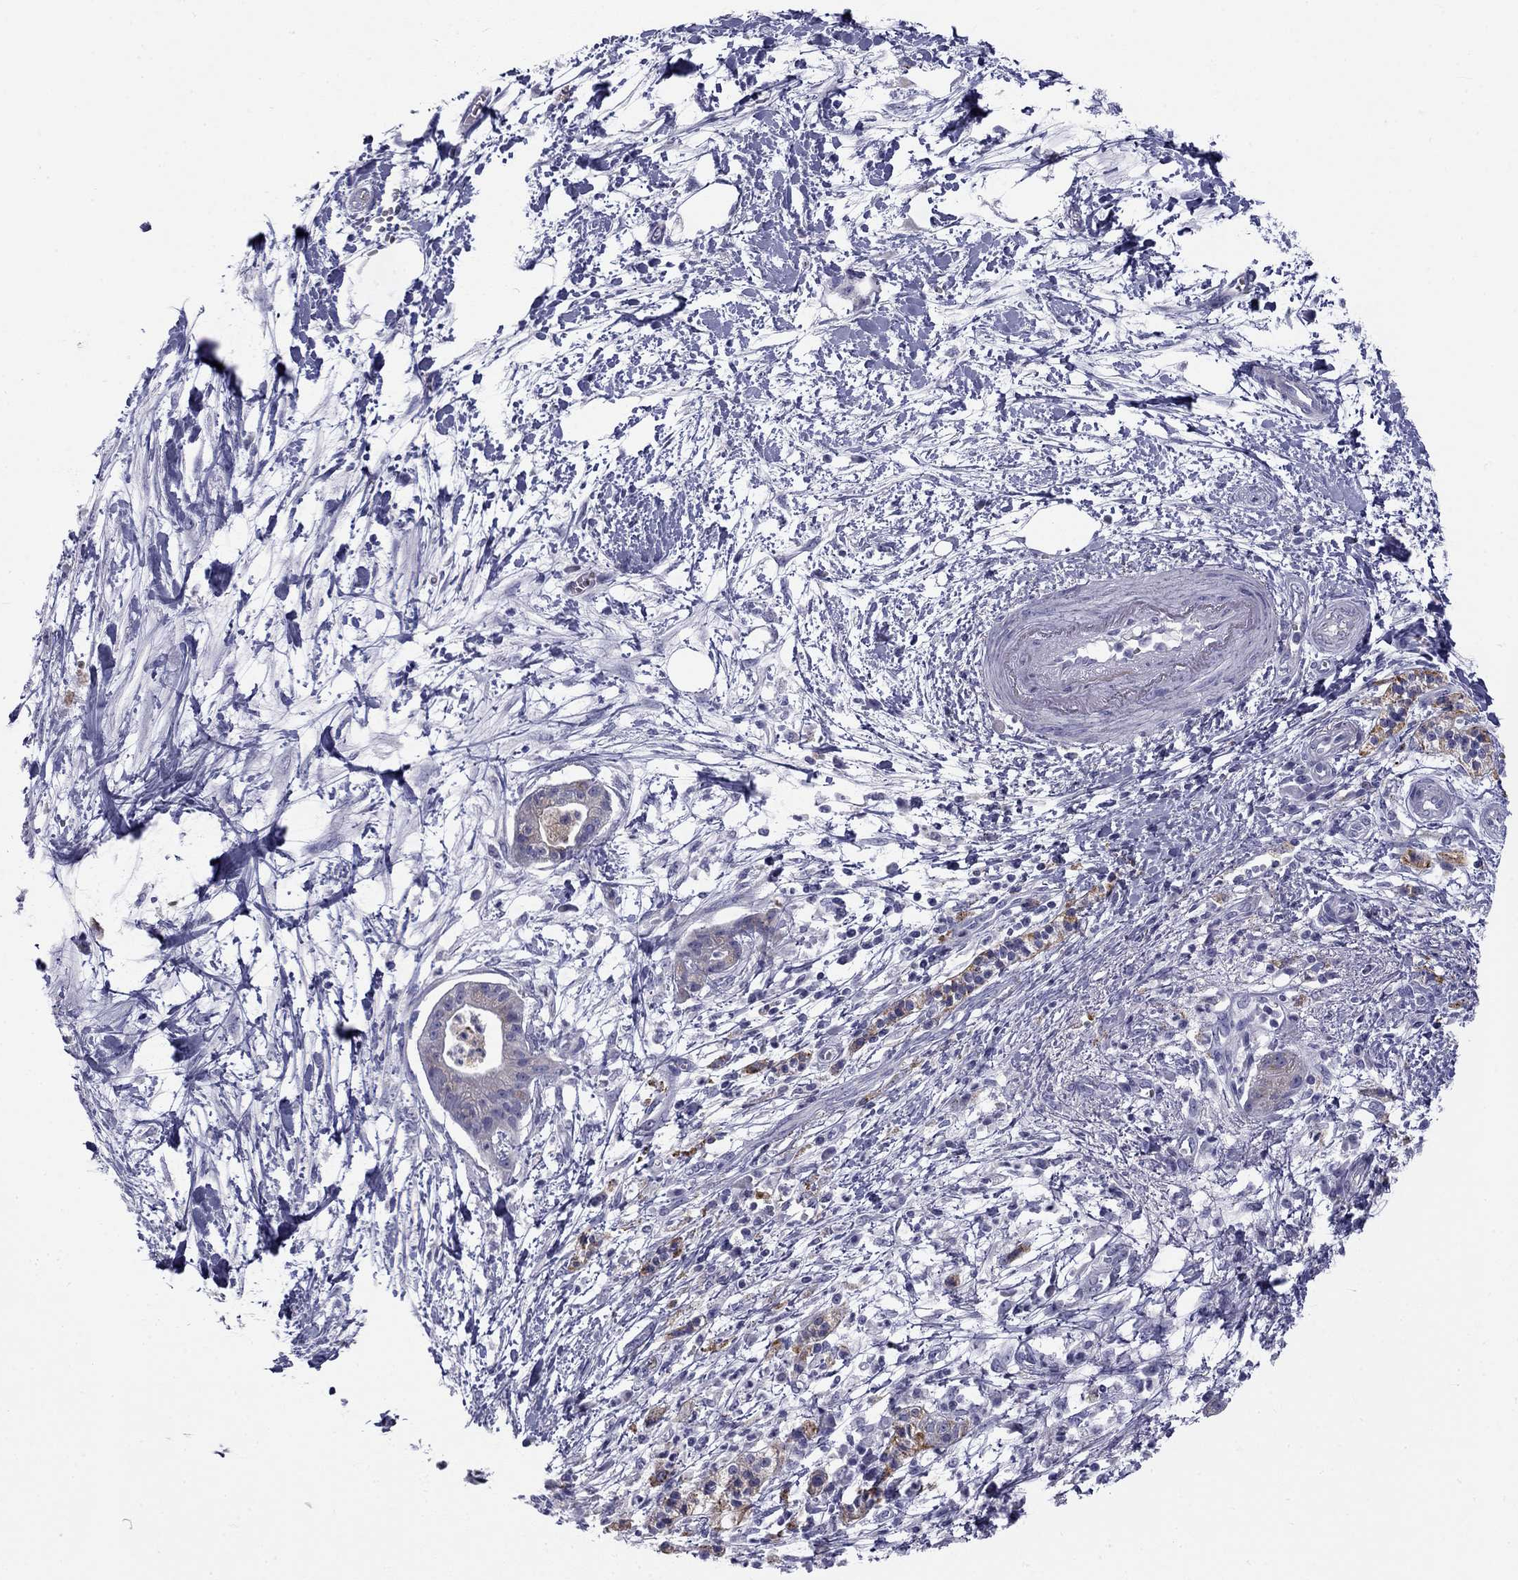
{"staining": {"intensity": "weak", "quantity": "<25%", "location": "cytoplasmic/membranous"}, "tissue": "pancreatic cancer", "cell_type": "Tumor cells", "image_type": "cancer", "snomed": [{"axis": "morphology", "description": "Normal tissue, NOS"}, {"axis": "morphology", "description": "Adenocarcinoma, NOS"}, {"axis": "topography", "description": "Lymph node"}, {"axis": "topography", "description": "Pancreas"}], "caption": "Immunohistochemistry image of human pancreatic cancer (adenocarcinoma) stained for a protein (brown), which displays no expression in tumor cells.", "gene": "CLPSL2", "patient": {"sex": "female", "age": 58}}